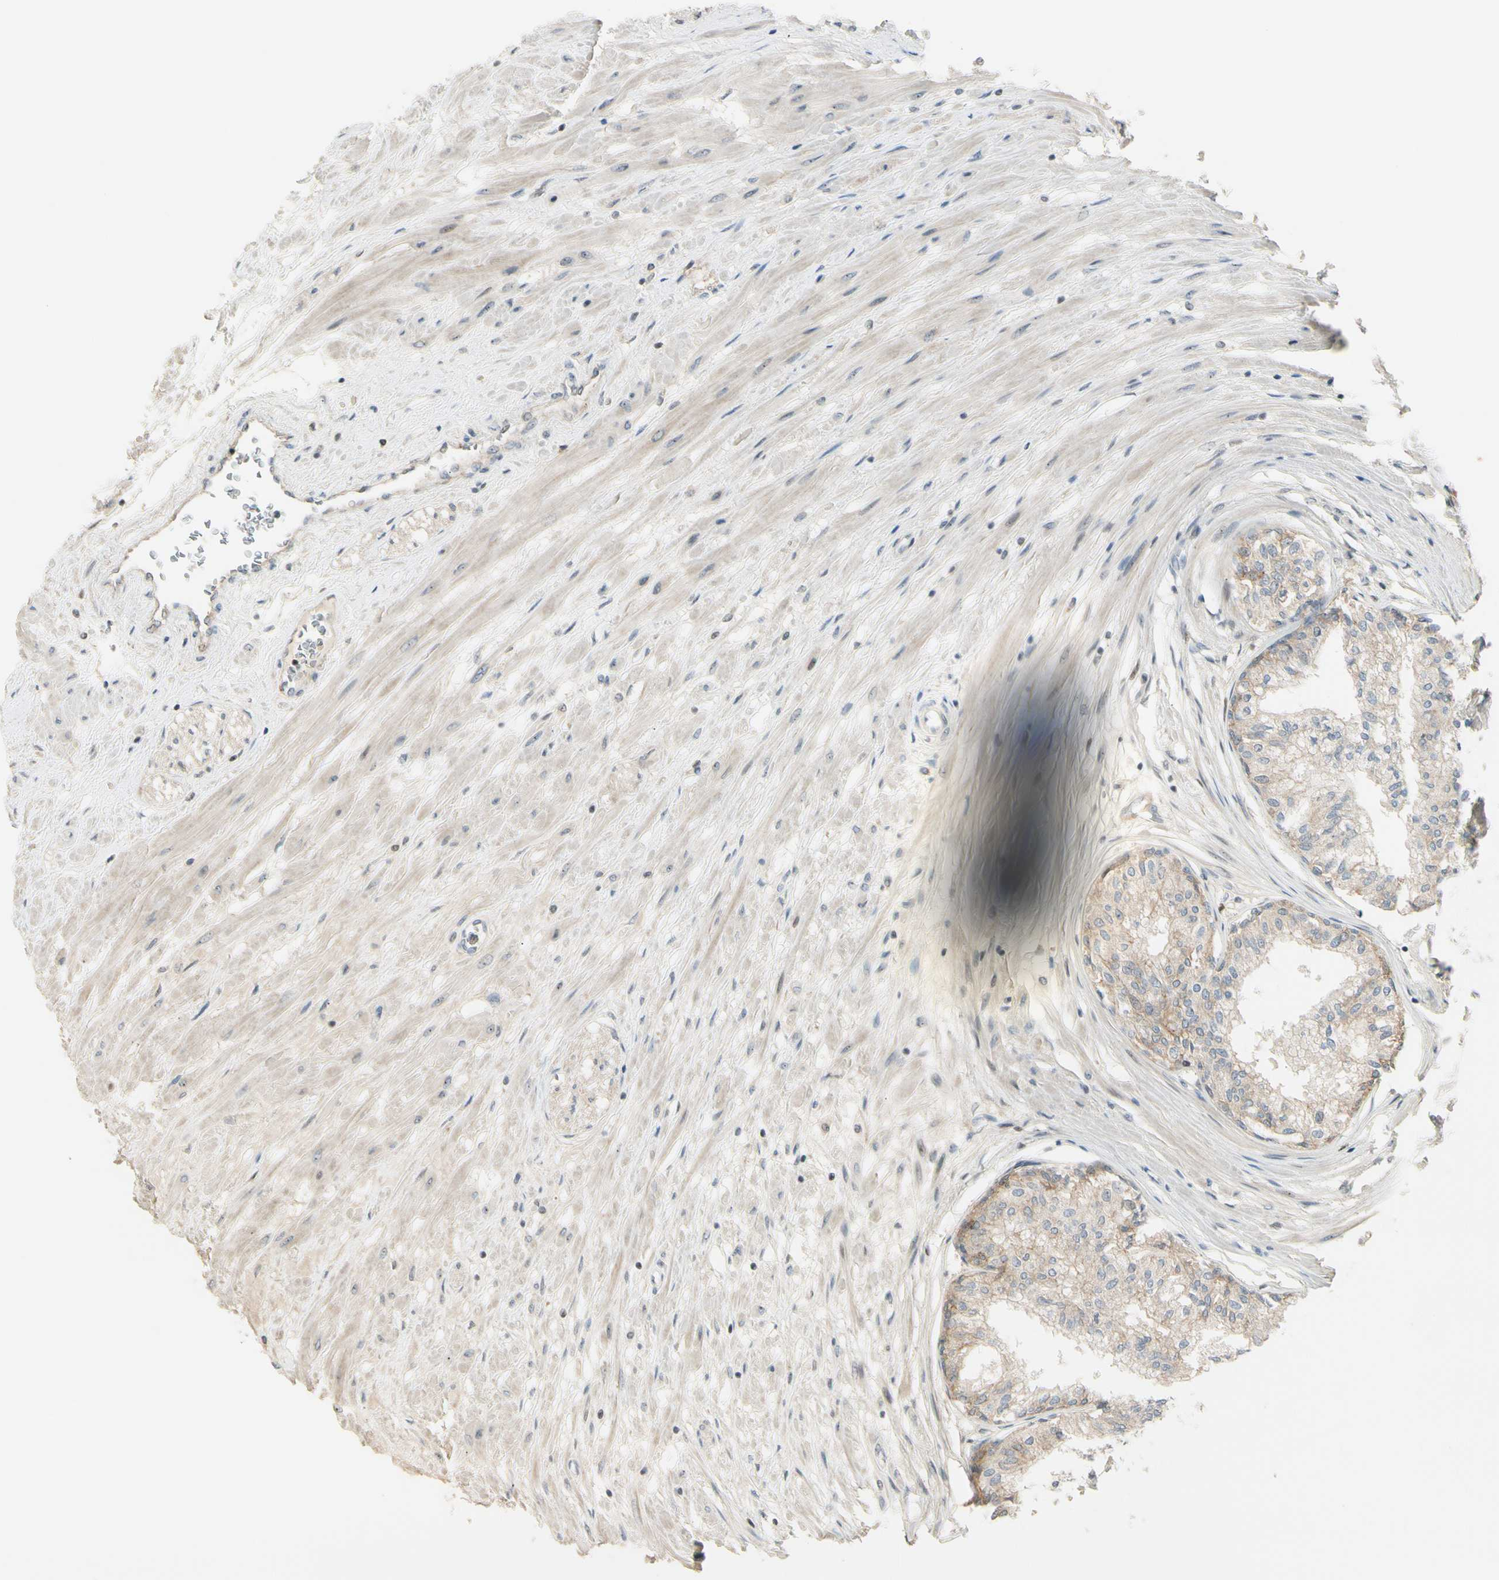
{"staining": {"intensity": "weak", "quantity": ">75%", "location": "cytoplasmic/membranous"}, "tissue": "prostate", "cell_type": "Glandular cells", "image_type": "normal", "snomed": [{"axis": "morphology", "description": "Normal tissue, NOS"}, {"axis": "topography", "description": "Prostate"}, {"axis": "topography", "description": "Seminal veicle"}], "caption": "An image of prostate stained for a protein shows weak cytoplasmic/membranous brown staining in glandular cells. (DAB (3,3'-diaminobenzidine) = brown stain, brightfield microscopy at high magnification).", "gene": "NFYA", "patient": {"sex": "male", "age": 60}}